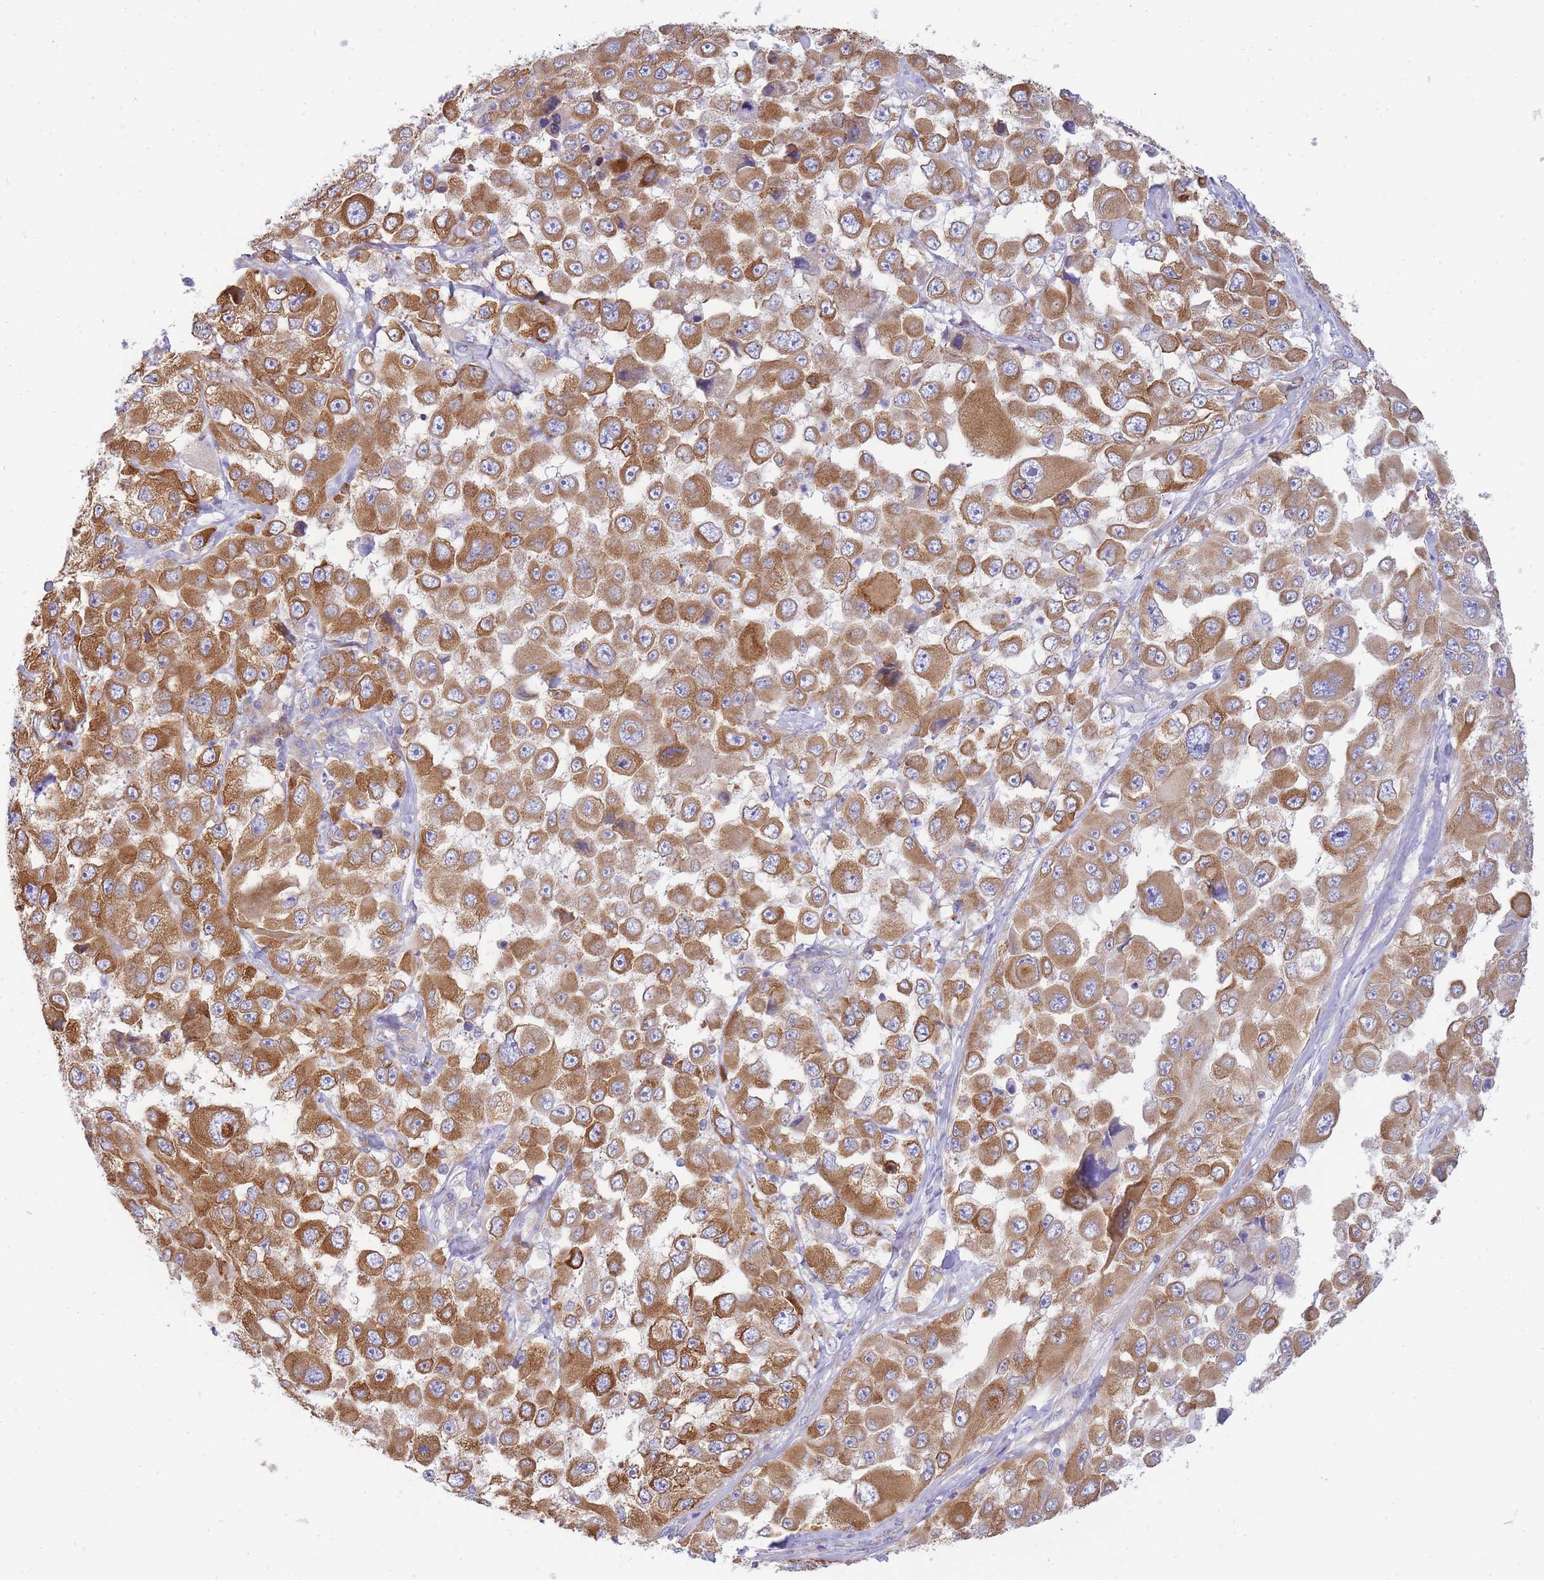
{"staining": {"intensity": "moderate", "quantity": ">75%", "location": "cytoplasmic/membranous"}, "tissue": "melanoma", "cell_type": "Tumor cells", "image_type": "cancer", "snomed": [{"axis": "morphology", "description": "Malignant melanoma, Metastatic site"}, {"axis": "topography", "description": "Lymph node"}], "caption": "A brown stain labels moderate cytoplasmic/membranous positivity of a protein in human melanoma tumor cells.", "gene": "SH2B2", "patient": {"sex": "male", "age": 62}}